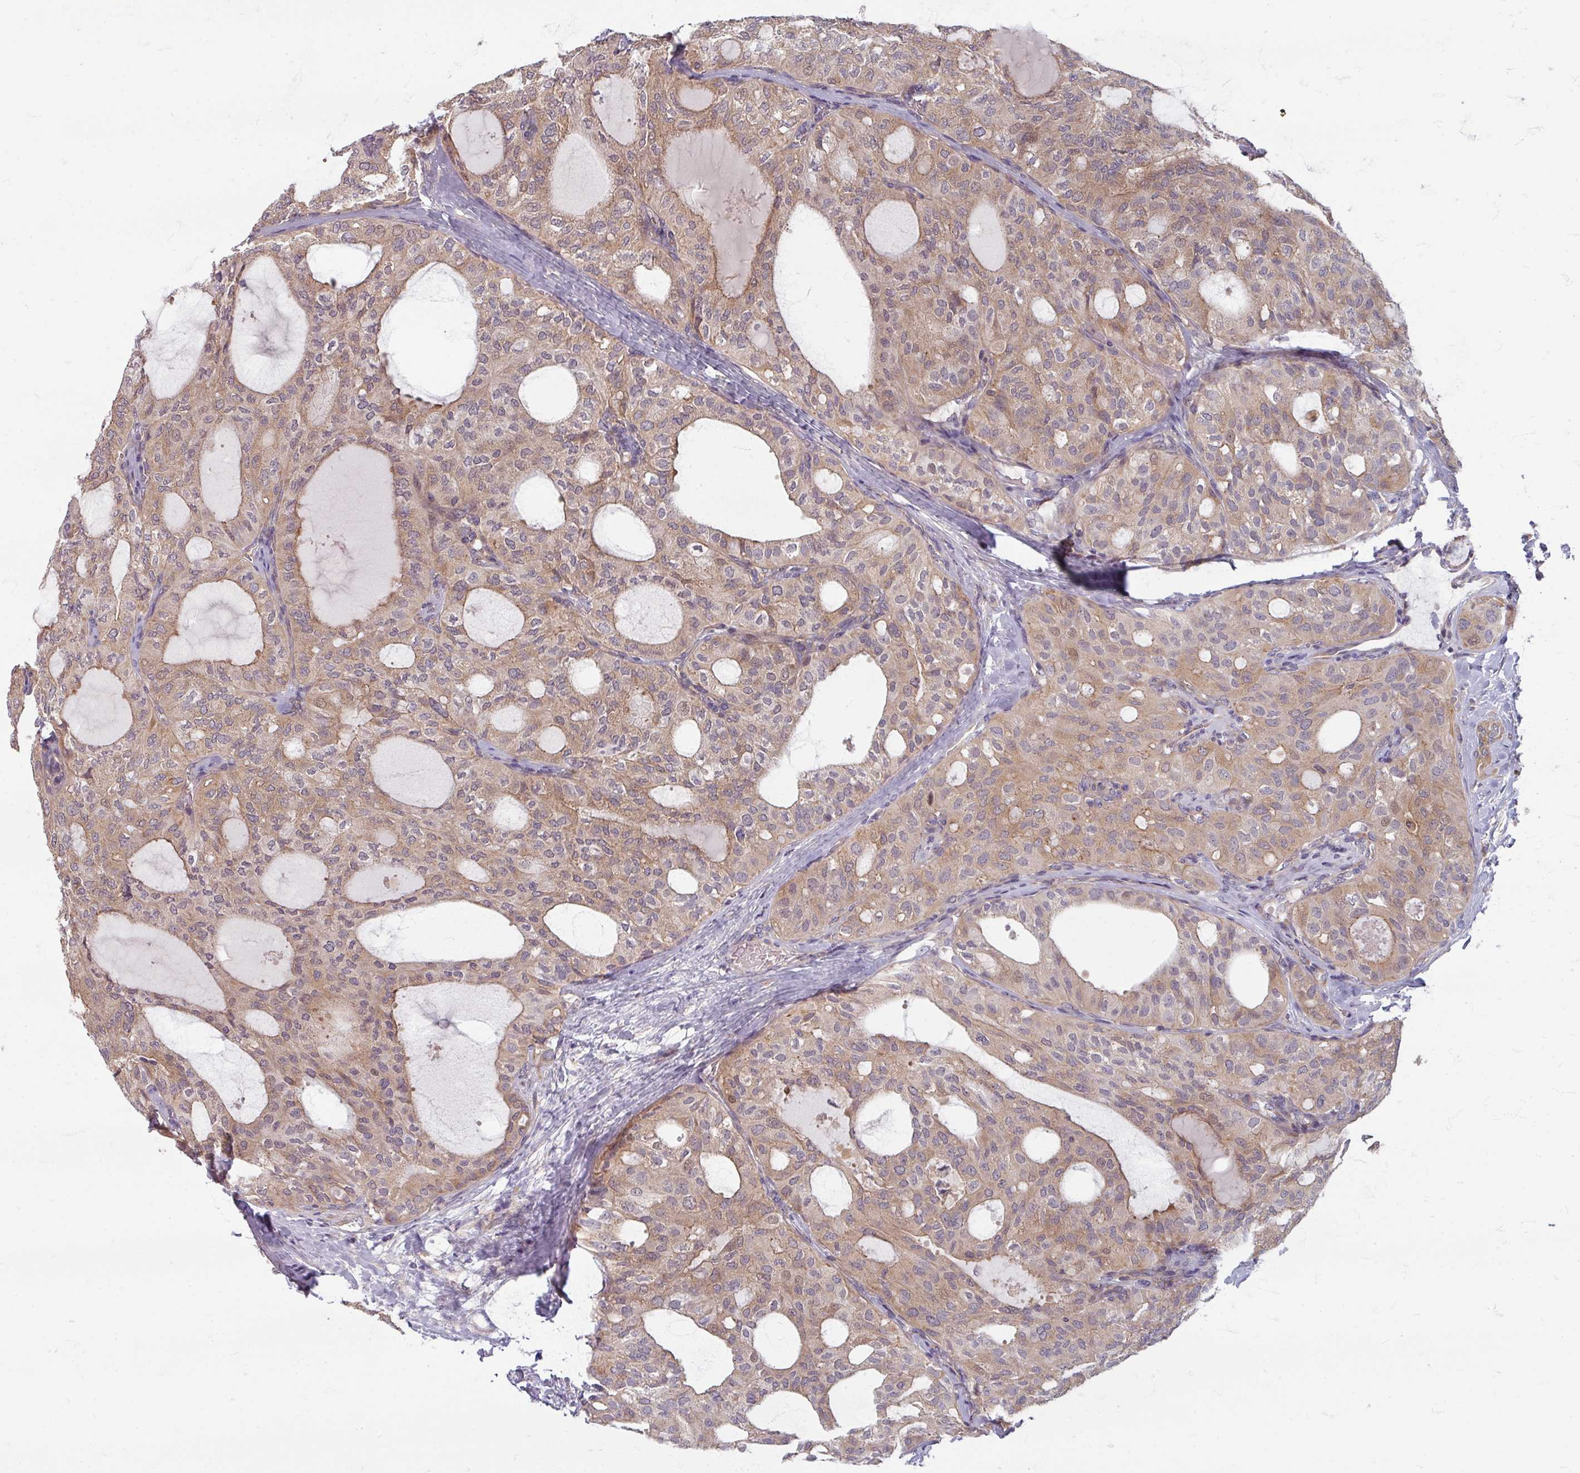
{"staining": {"intensity": "weak", "quantity": "25%-75%", "location": "cytoplasmic/membranous"}, "tissue": "thyroid cancer", "cell_type": "Tumor cells", "image_type": "cancer", "snomed": [{"axis": "morphology", "description": "Follicular adenoma carcinoma, NOS"}, {"axis": "topography", "description": "Thyroid gland"}], "caption": "The micrograph reveals staining of thyroid cancer, revealing weak cytoplasmic/membranous protein positivity (brown color) within tumor cells.", "gene": "STAM", "patient": {"sex": "male", "age": 75}}